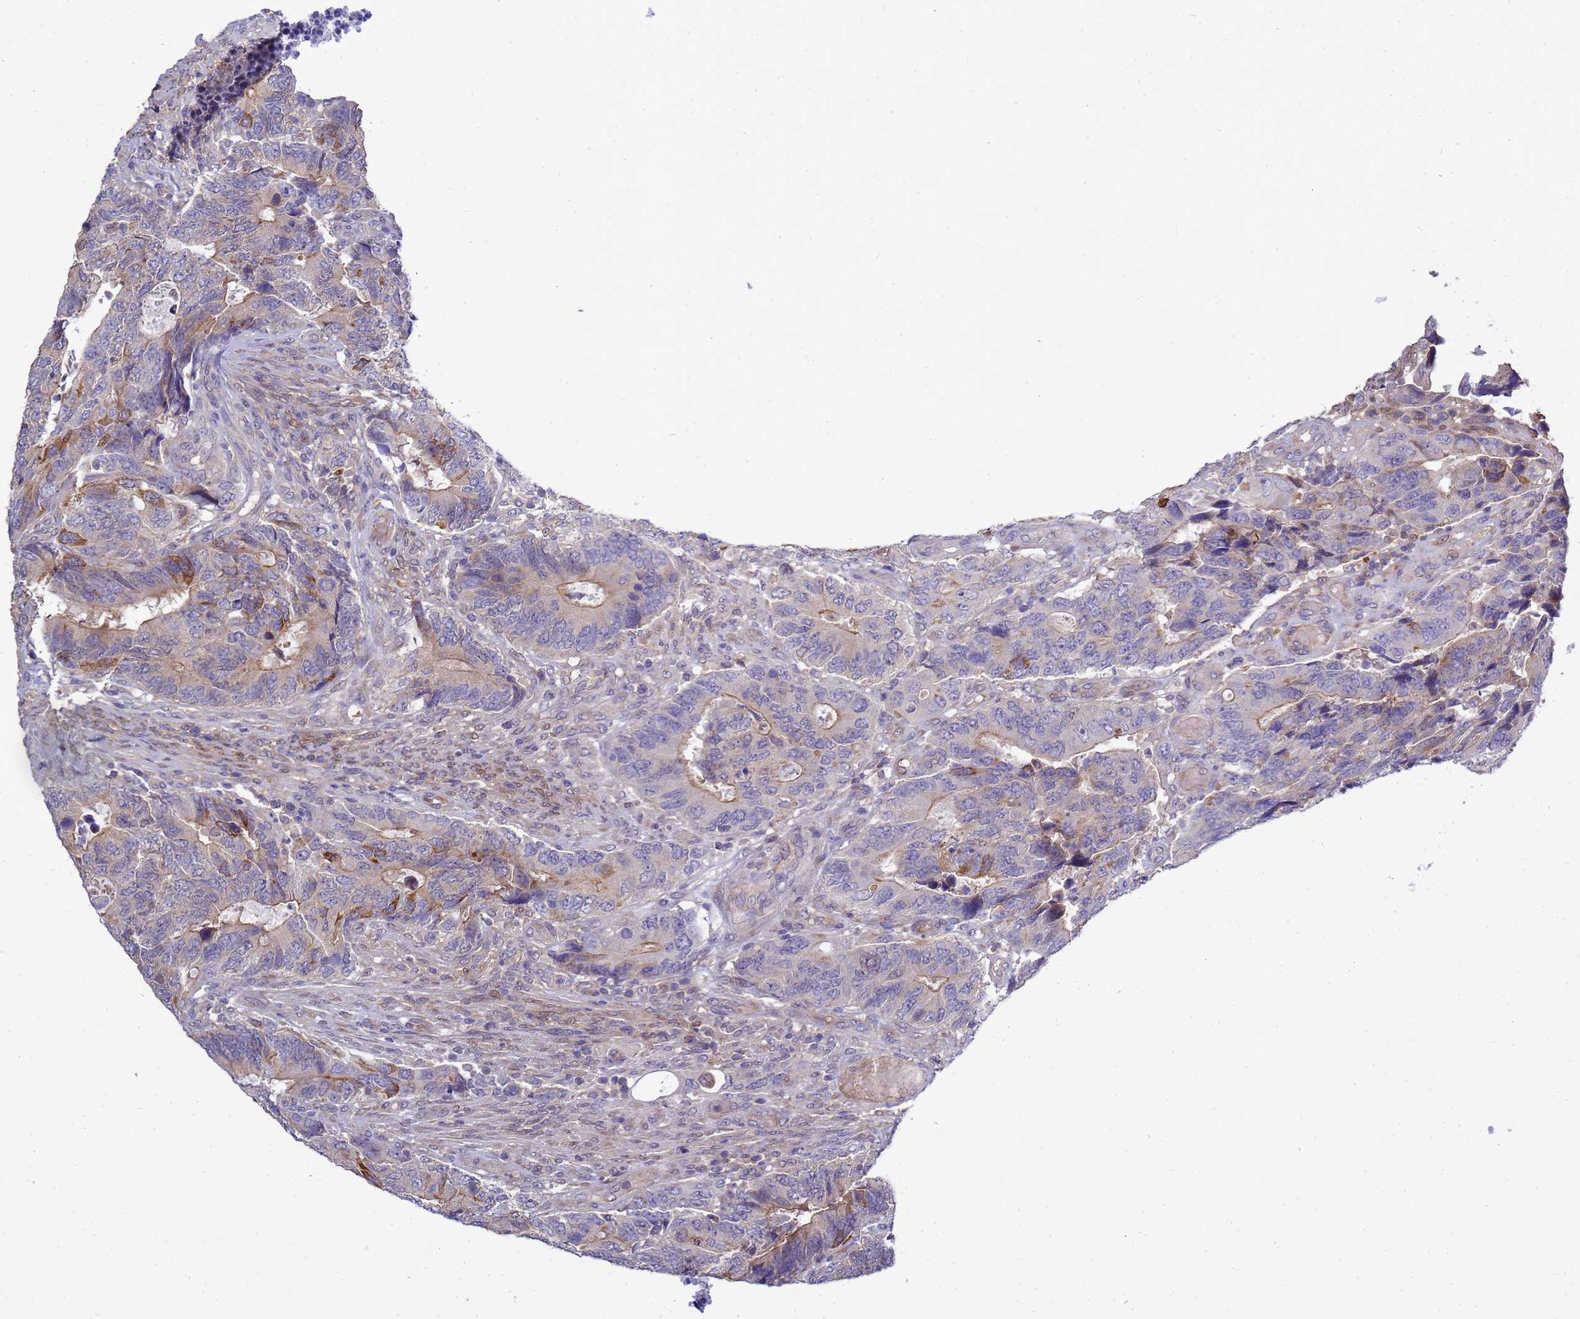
{"staining": {"intensity": "moderate", "quantity": "<25%", "location": "cytoplasmic/membranous"}, "tissue": "colorectal cancer", "cell_type": "Tumor cells", "image_type": "cancer", "snomed": [{"axis": "morphology", "description": "Adenocarcinoma, NOS"}, {"axis": "topography", "description": "Colon"}], "caption": "This is a histology image of immunohistochemistry staining of colorectal cancer, which shows moderate staining in the cytoplasmic/membranous of tumor cells.", "gene": "EIF4EBP3", "patient": {"sex": "male", "age": 87}}